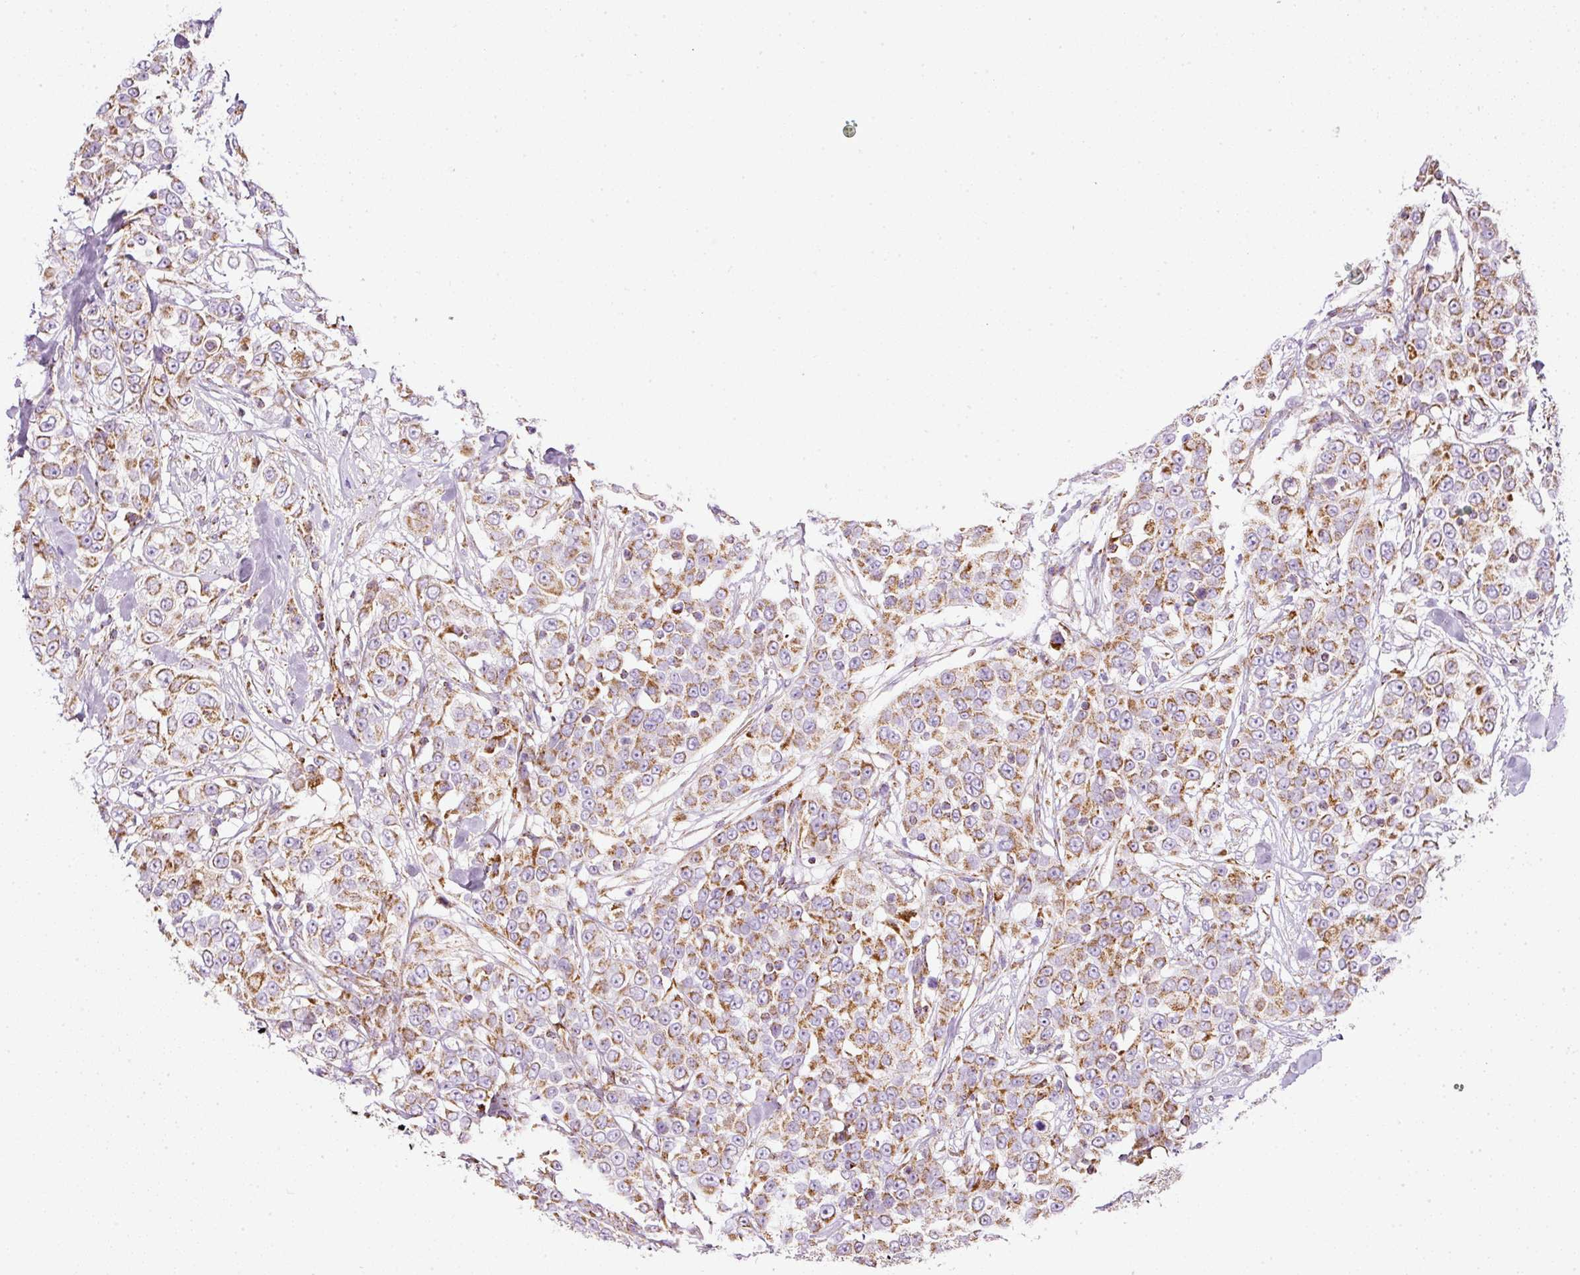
{"staining": {"intensity": "moderate", "quantity": ">75%", "location": "cytoplasmic/membranous"}, "tissue": "urothelial cancer", "cell_type": "Tumor cells", "image_type": "cancer", "snomed": [{"axis": "morphology", "description": "Urothelial carcinoma, High grade"}, {"axis": "topography", "description": "Urinary bladder"}], "caption": "This is an image of immunohistochemistry (IHC) staining of urothelial cancer, which shows moderate expression in the cytoplasmic/membranous of tumor cells.", "gene": "SDHA", "patient": {"sex": "female", "age": 80}}